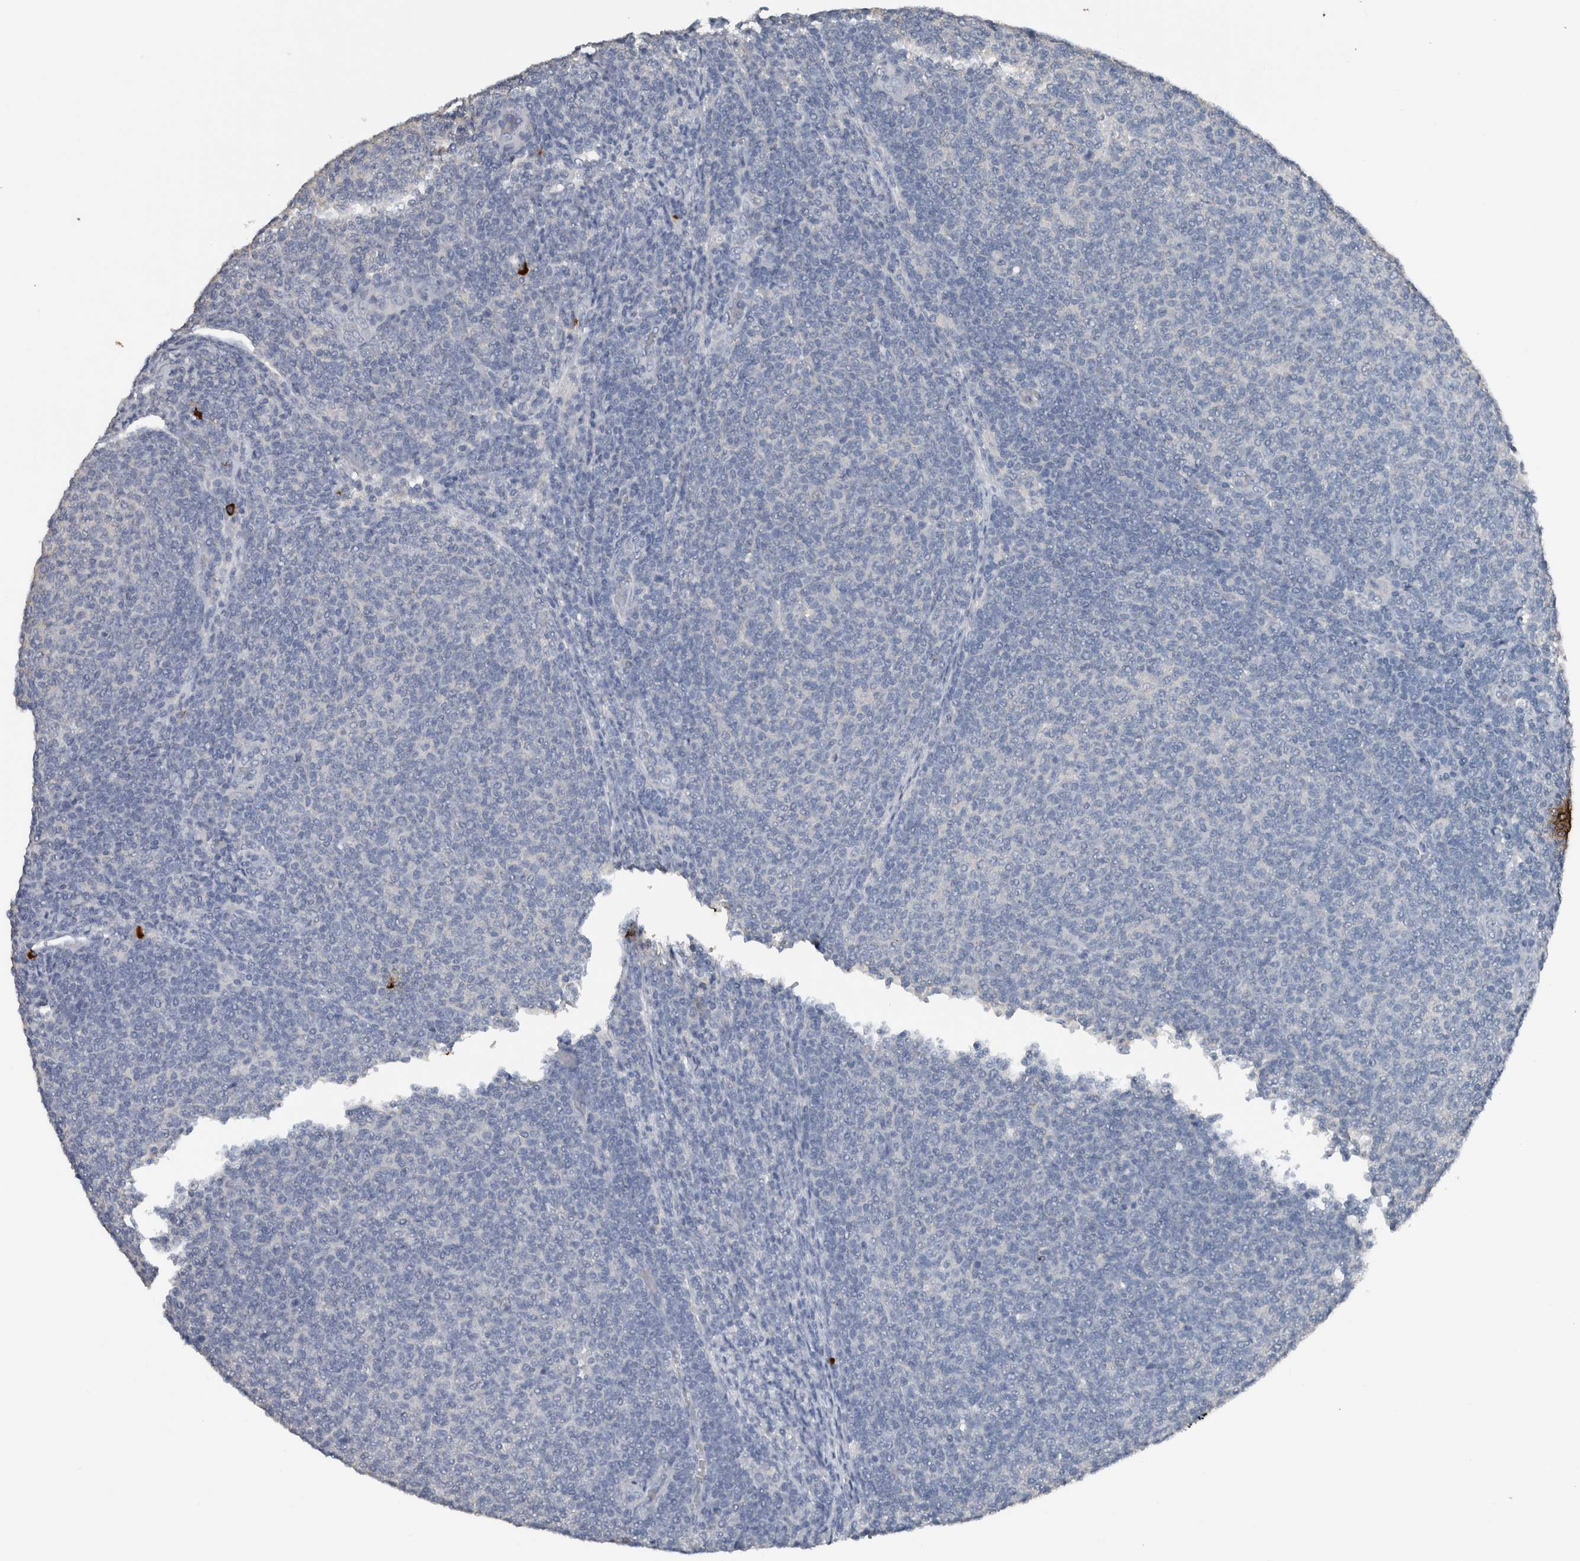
{"staining": {"intensity": "negative", "quantity": "none", "location": "none"}, "tissue": "lymphoma", "cell_type": "Tumor cells", "image_type": "cancer", "snomed": [{"axis": "morphology", "description": "Malignant lymphoma, non-Hodgkin's type, Low grade"}, {"axis": "topography", "description": "Lymph node"}], "caption": "Malignant lymphoma, non-Hodgkin's type (low-grade) stained for a protein using IHC exhibits no staining tumor cells.", "gene": "CRNN", "patient": {"sex": "male", "age": 66}}